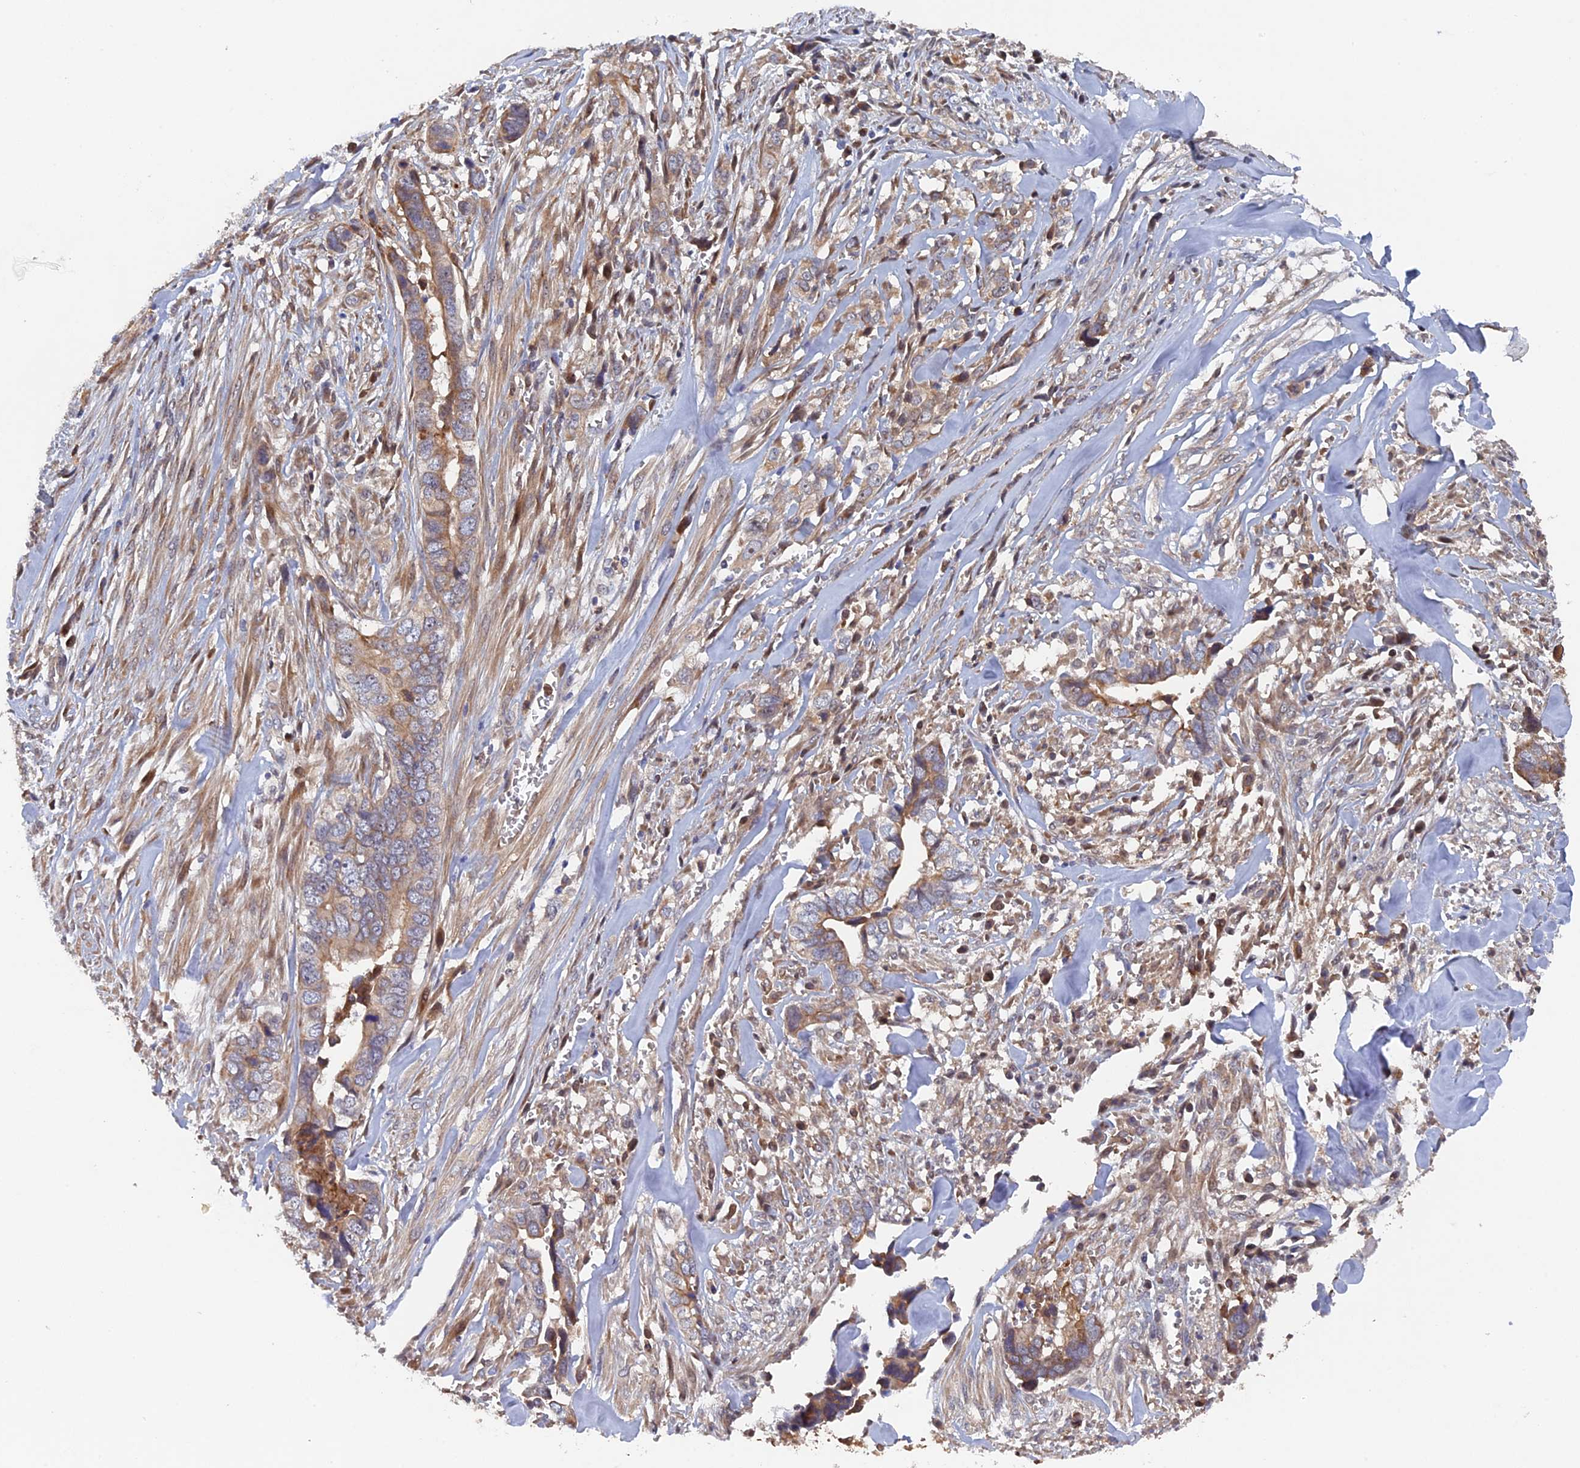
{"staining": {"intensity": "moderate", "quantity": "25%-75%", "location": "cytoplasmic/membranous"}, "tissue": "liver cancer", "cell_type": "Tumor cells", "image_type": "cancer", "snomed": [{"axis": "morphology", "description": "Cholangiocarcinoma"}, {"axis": "topography", "description": "Liver"}], "caption": "Liver cholangiocarcinoma stained with immunohistochemistry (IHC) displays moderate cytoplasmic/membranous staining in about 25%-75% of tumor cells.", "gene": "VPS37C", "patient": {"sex": "female", "age": 79}}